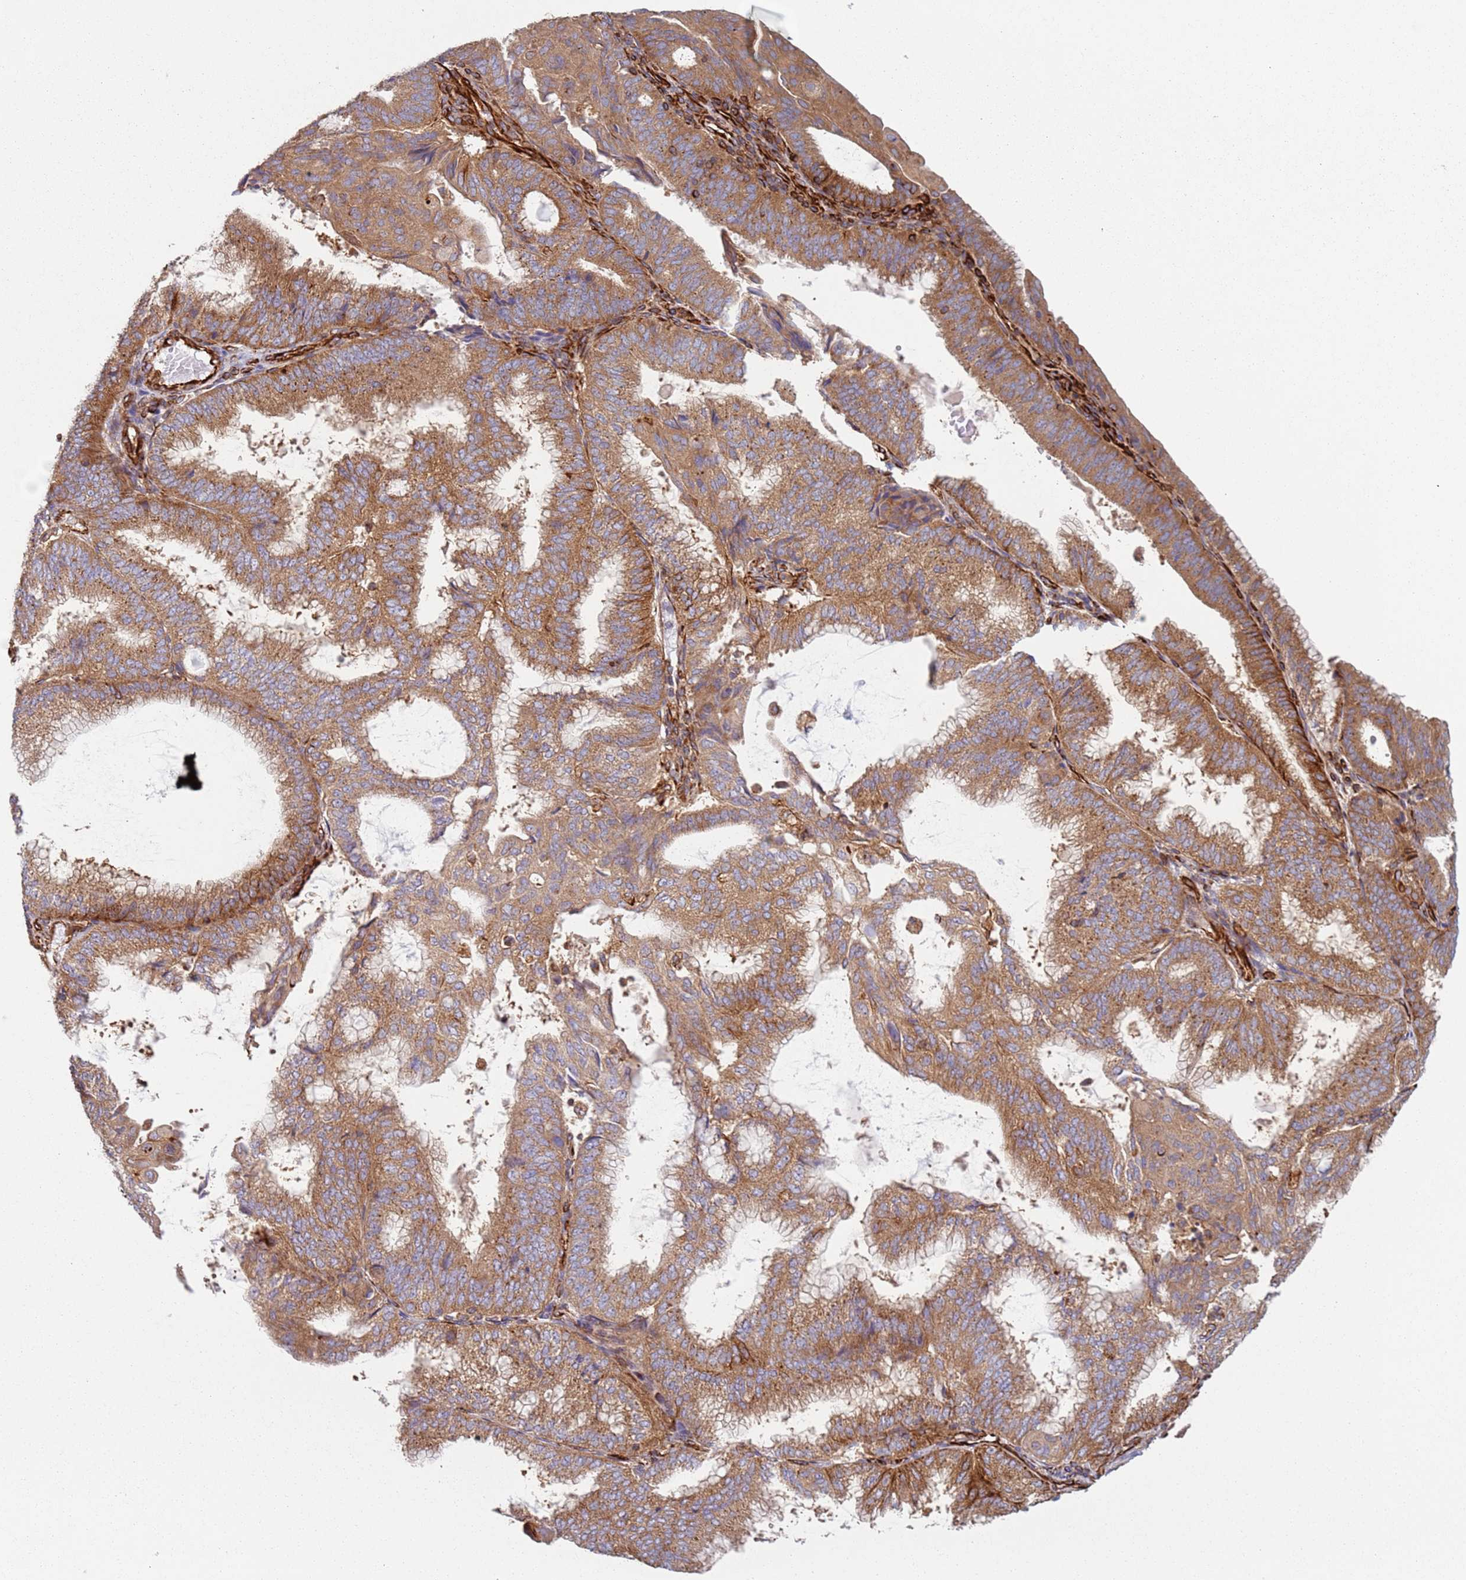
{"staining": {"intensity": "strong", "quantity": ">75%", "location": "cytoplasmic/membranous"}, "tissue": "endometrial cancer", "cell_type": "Tumor cells", "image_type": "cancer", "snomed": [{"axis": "morphology", "description": "Adenocarcinoma, NOS"}, {"axis": "topography", "description": "Endometrium"}], "caption": "Endometrial adenocarcinoma tissue shows strong cytoplasmic/membranous staining in approximately >75% of tumor cells Nuclei are stained in blue.", "gene": "SNAPIN", "patient": {"sex": "female", "age": 49}}